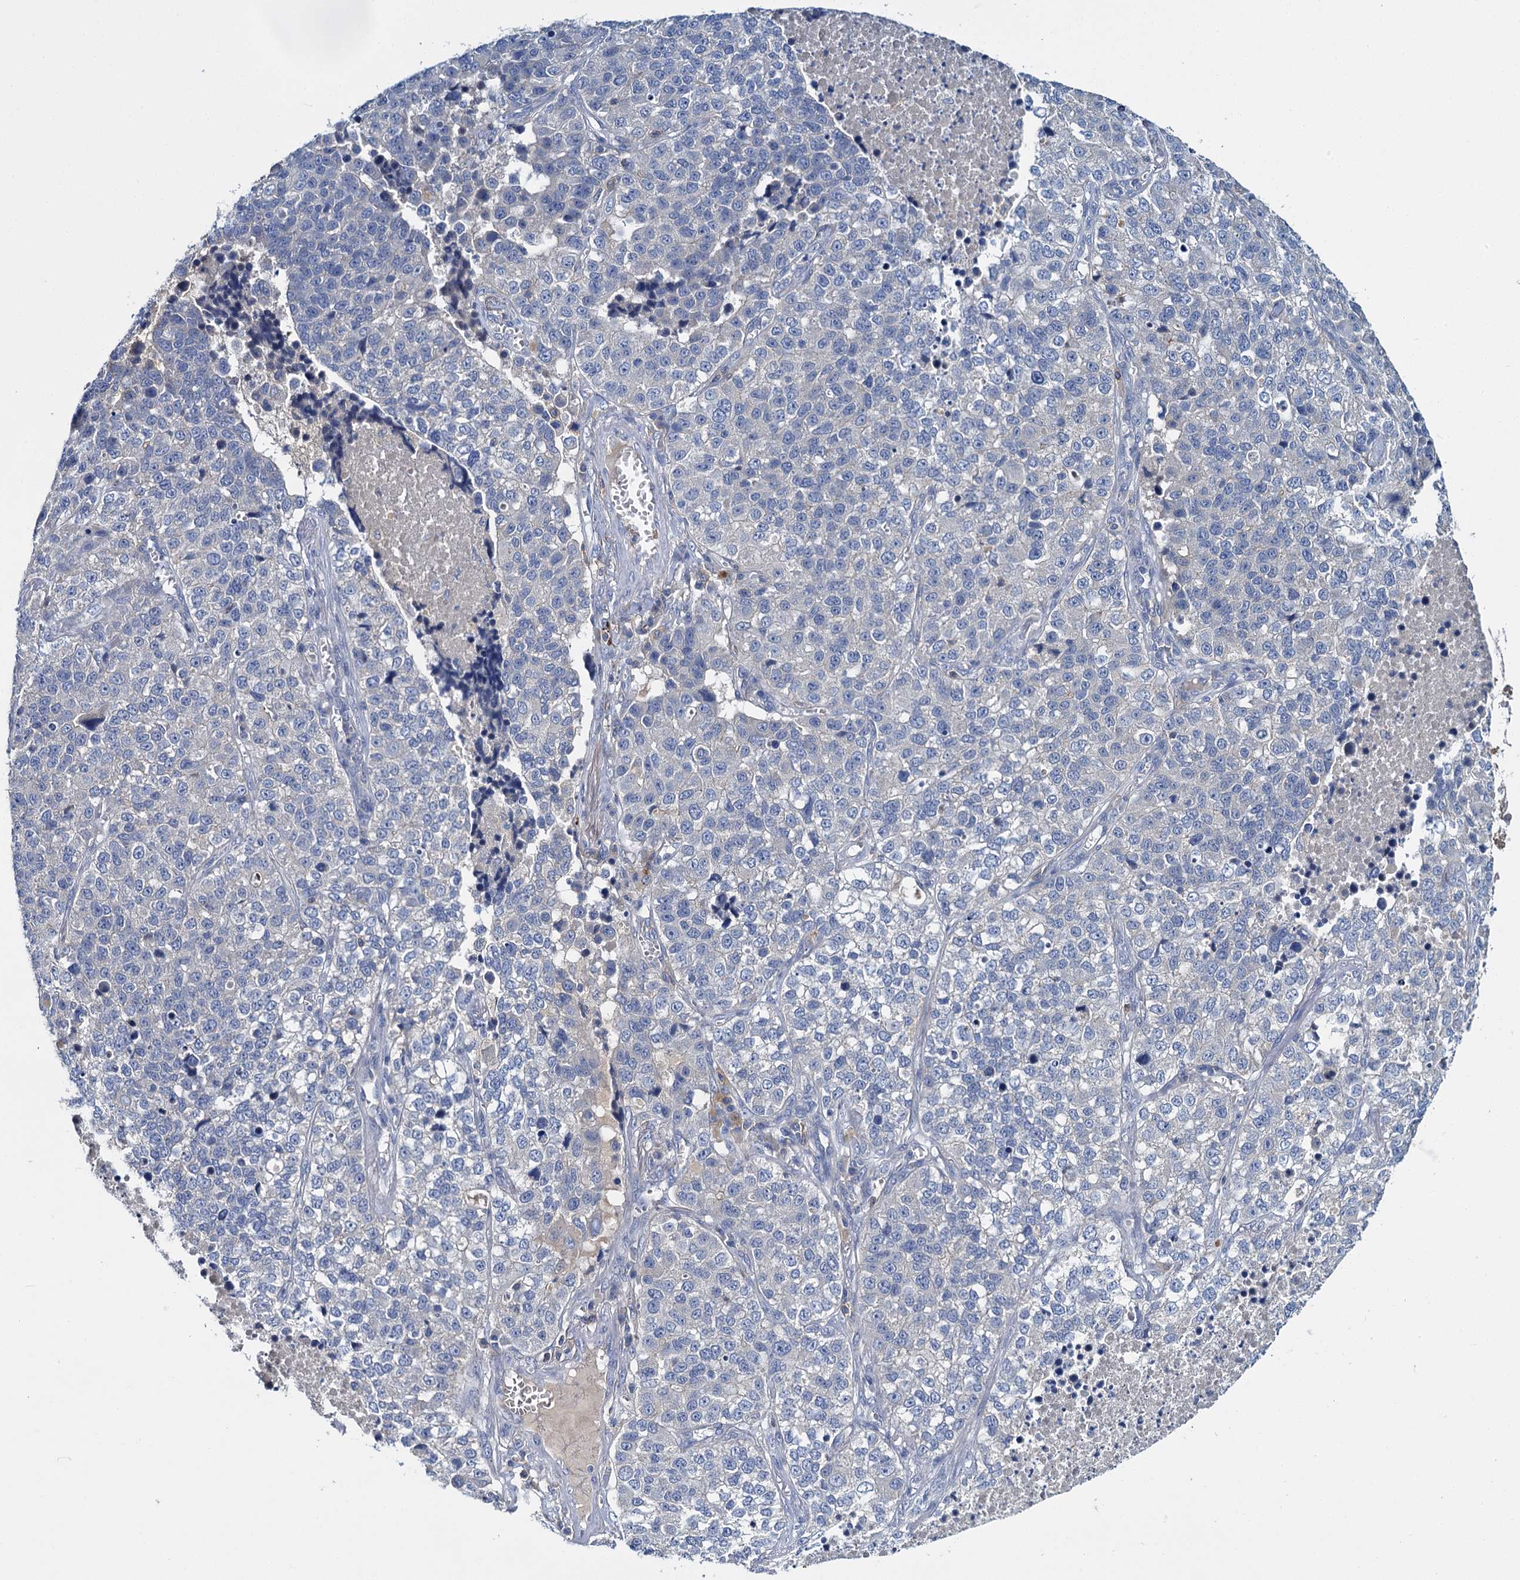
{"staining": {"intensity": "negative", "quantity": "none", "location": "none"}, "tissue": "lung cancer", "cell_type": "Tumor cells", "image_type": "cancer", "snomed": [{"axis": "morphology", "description": "Adenocarcinoma, NOS"}, {"axis": "topography", "description": "Lung"}], "caption": "An immunohistochemistry (IHC) micrograph of lung cancer (adenocarcinoma) is shown. There is no staining in tumor cells of lung cancer (adenocarcinoma).", "gene": "FGFR2", "patient": {"sex": "male", "age": 49}}